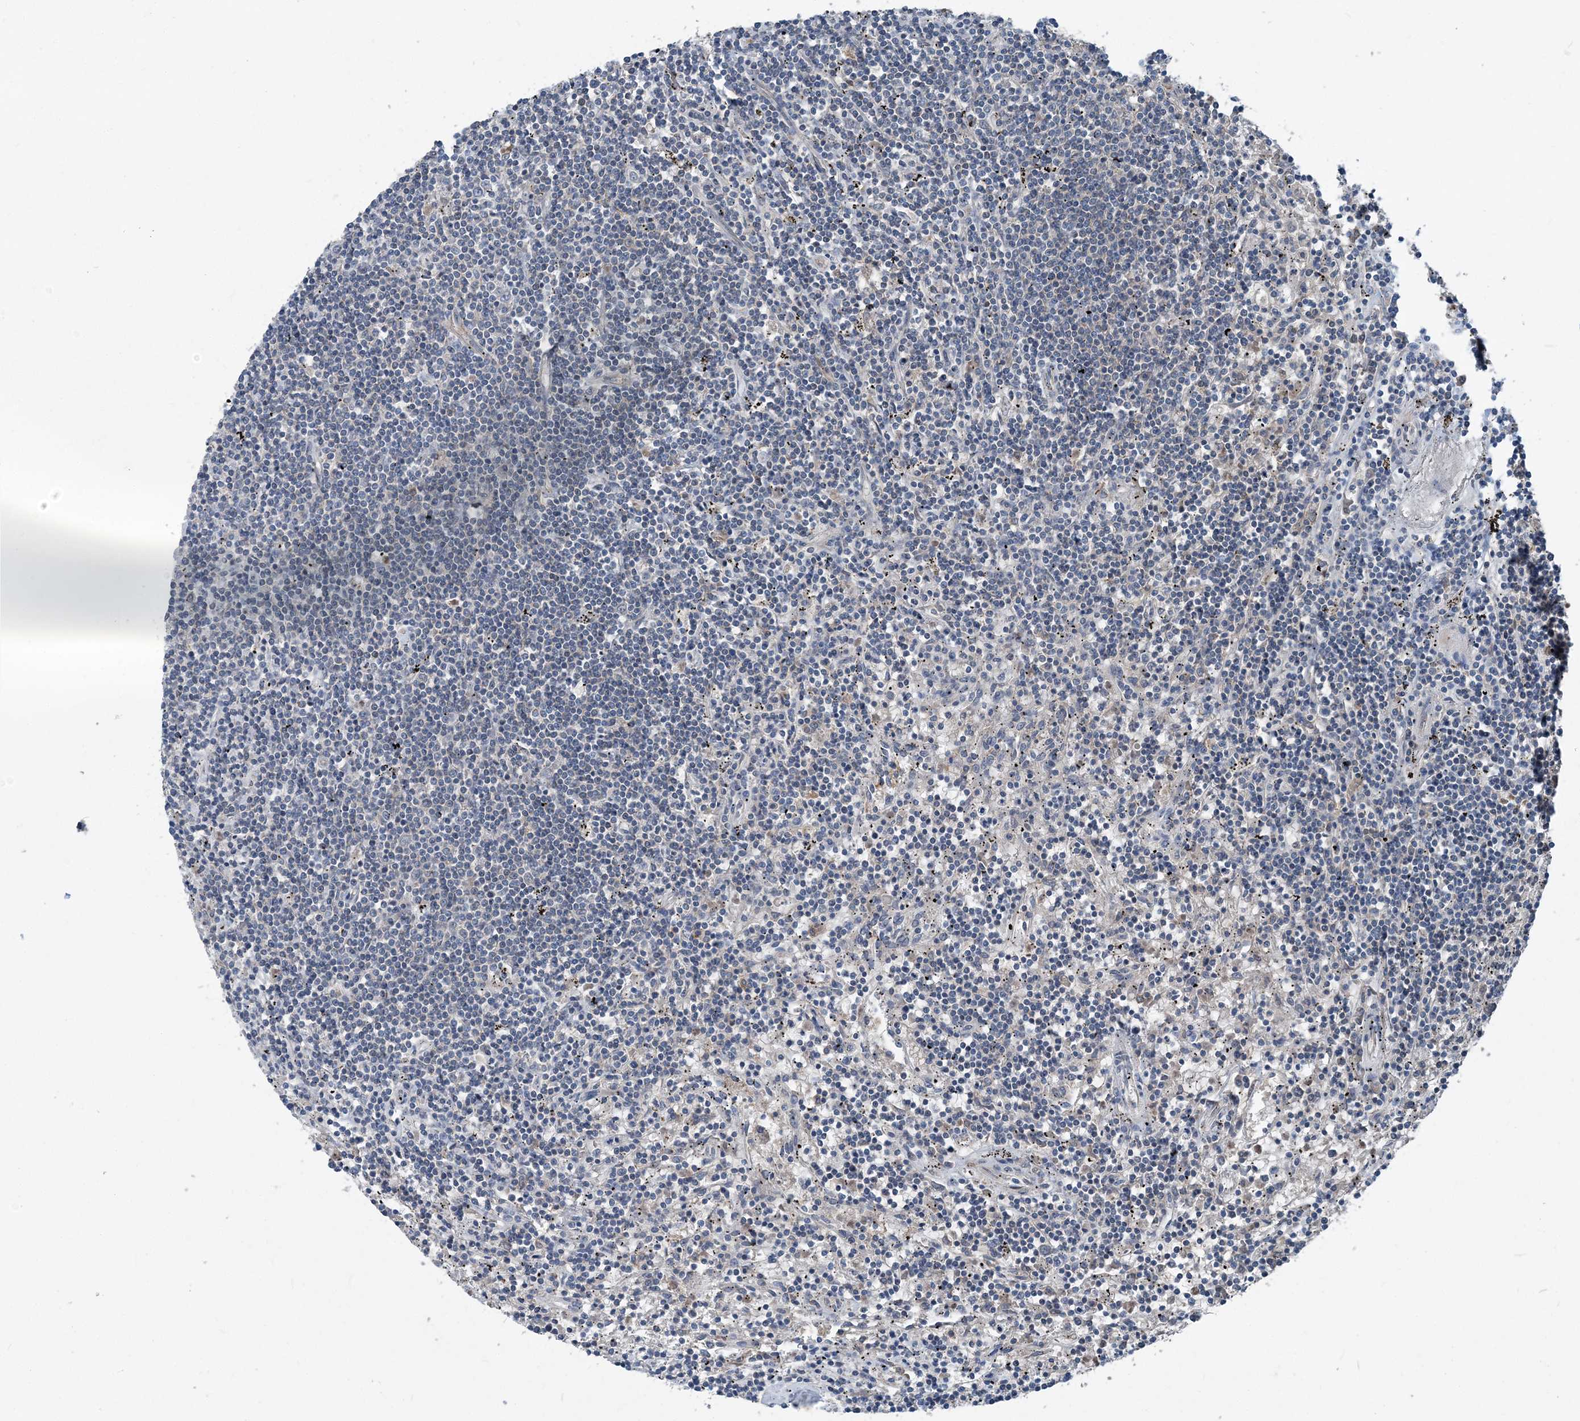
{"staining": {"intensity": "negative", "quantity": "none", "location": "none"}, "tissue": "lymphoma", "cell_type": "Tumor cells", "image_type": "cancer", "snomed": [{"axis": "morphology", "description": "Malignant lymphoma, non-Hodgkin's type, Low grade"}, {"axis": "topography", "description": "Spleen"}], "caption": "Tumor cells are negative for brown protein staining in lymphoma.", "gene": "DGUOK", "patient": {"sex": "male", "age": 76}}